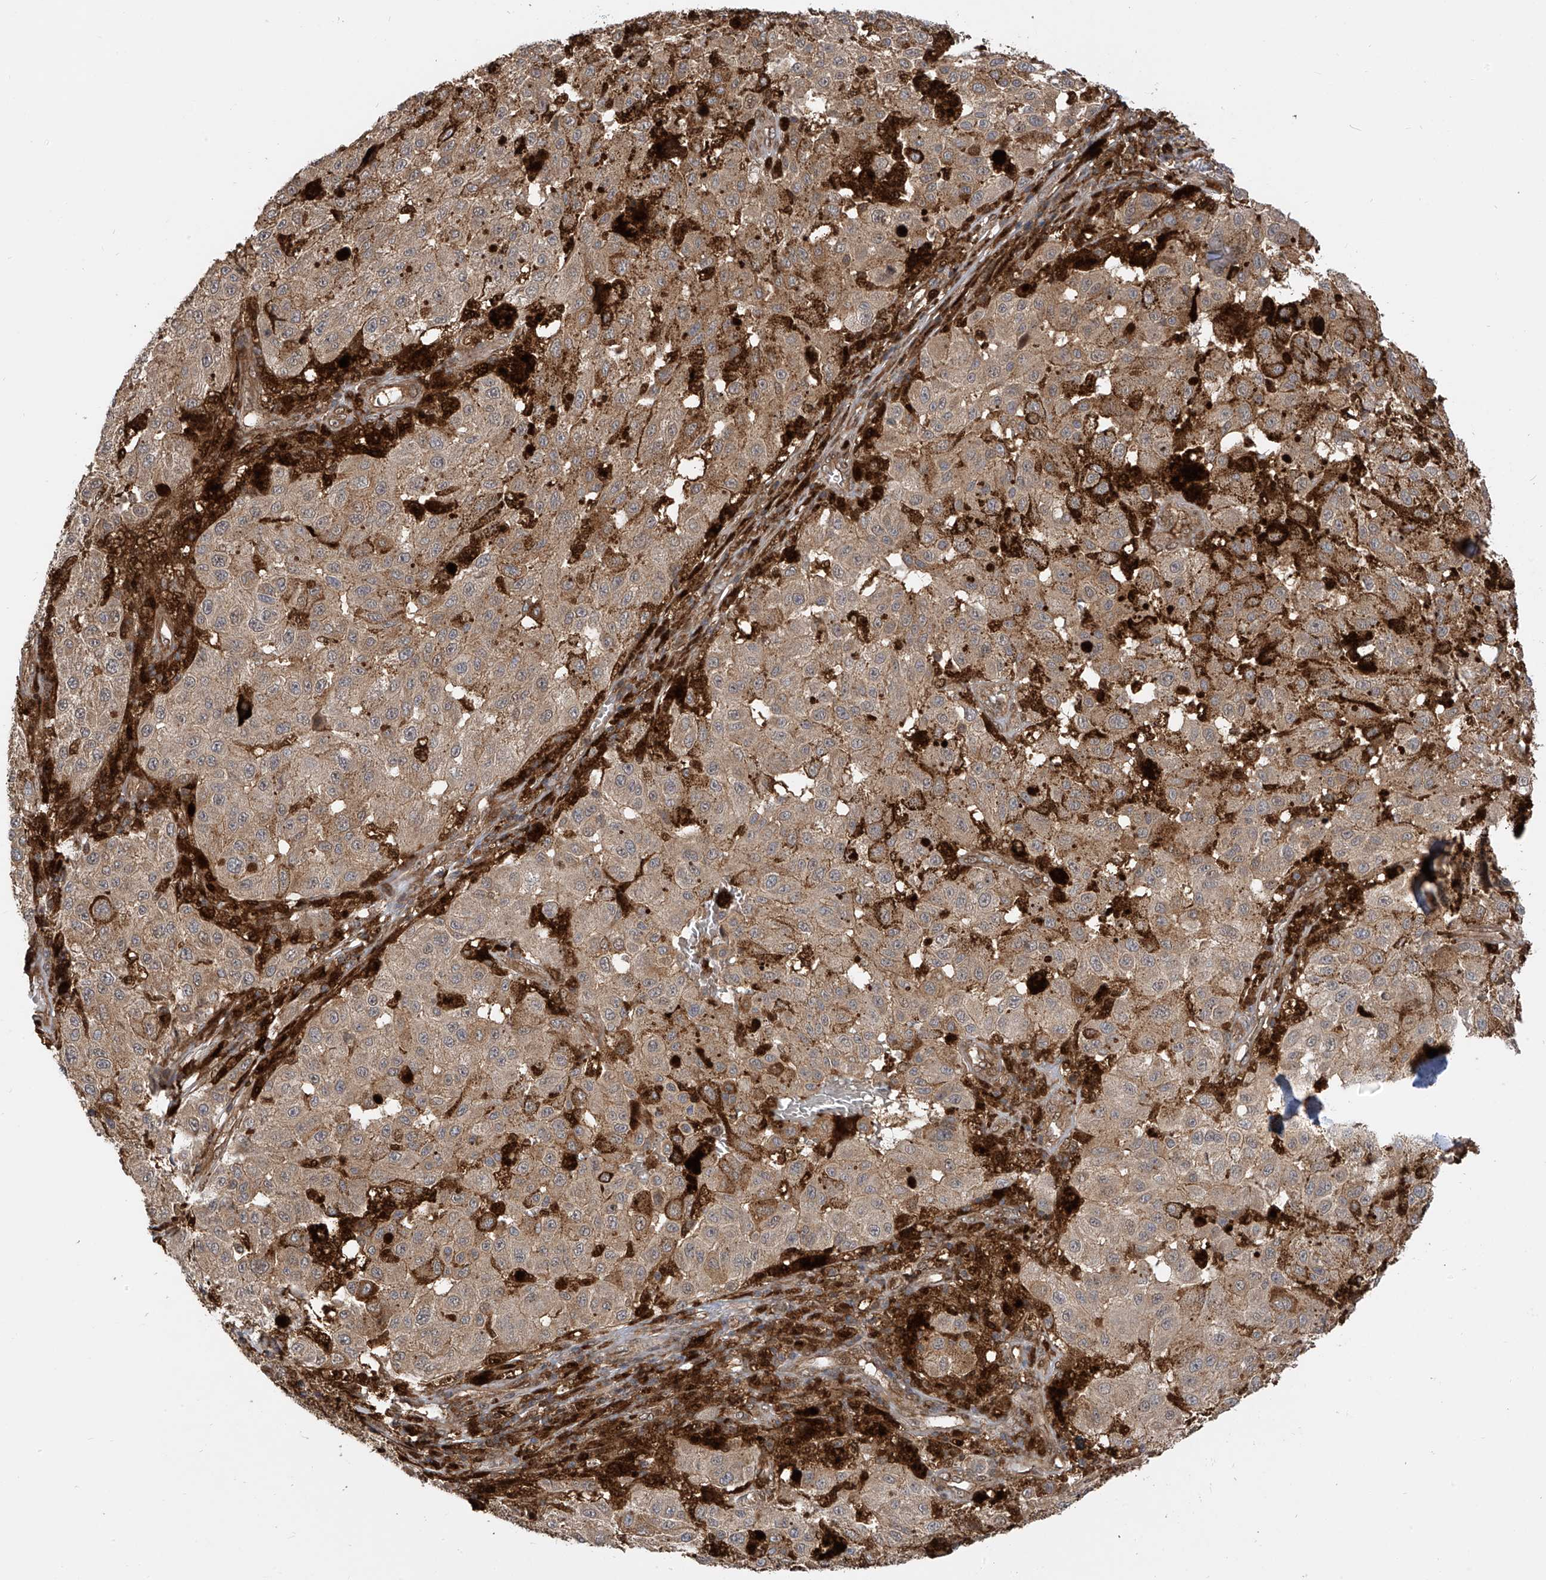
{"staining": {"intensity": "moderate", "quantity": ">75%", "location": "cytoplasmic/membranous"}, "tissue": "melanoma", "cell_type": "Tumor cells", "image_type": "cancer", "snomed": [{"axis": "morphology", "description": "Malignant melanoma, NOS"}, {"axis": "topography", "description": "Skin"}], "caption": "Melanoma stained with DAB (3,3'-diaminobenzidine) immunohistochemistry (IHC) reveals medium levels of moderate cytoplasmic/membranous expression in approximately >75% of tumor cells.", "gene": "ATAD2B", "patient": {"sex": "female", "age": 64}}